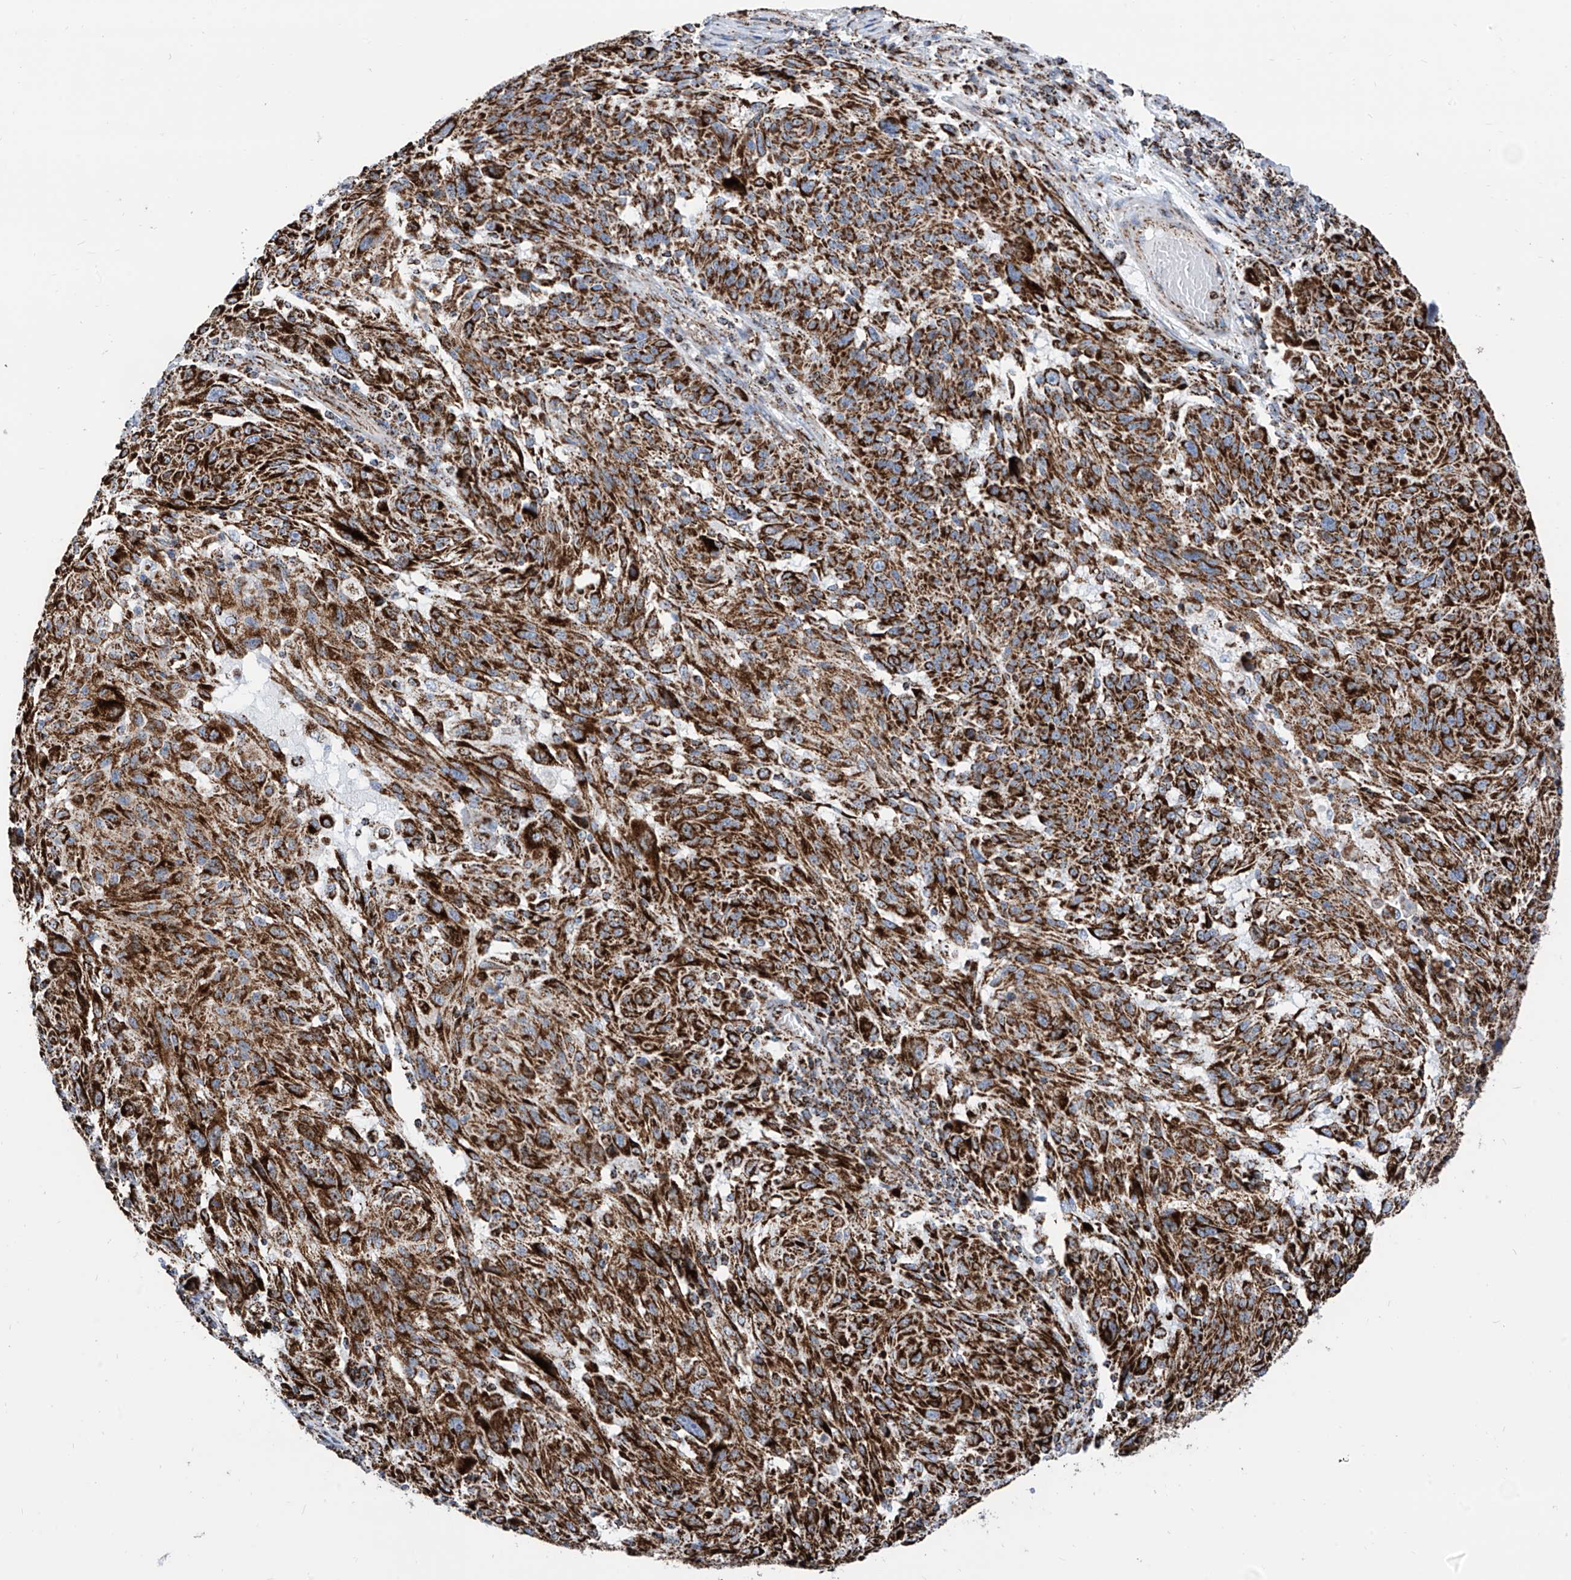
{"staining": {"intensity": "strong", "quantity": ">75%", "location": "cytoplasmic/membranous"}, "tissue": "melanoma", "cell_type": "Tumor cells", "image_type": "cancer", "snomed": [{"axis": "morphology", "description": "Malignant melanoma, NOS"}, {"axis": "topography", "description": "Skin"}], "caption": "DAB (3,3'-diaminobenzidine) immunohistochemical staining of melanoma displays strong cytoplasmic/membranous protein staining in about >75% of tumor cells. The protein is stained brown, and the nuclei are stained in blue (DAB (3,3'-diaminobenzidine) IHC with brightfield microscopy, high magnification).", "gene": "COX5B", "patient": {"sex": "male", "age": 53}}